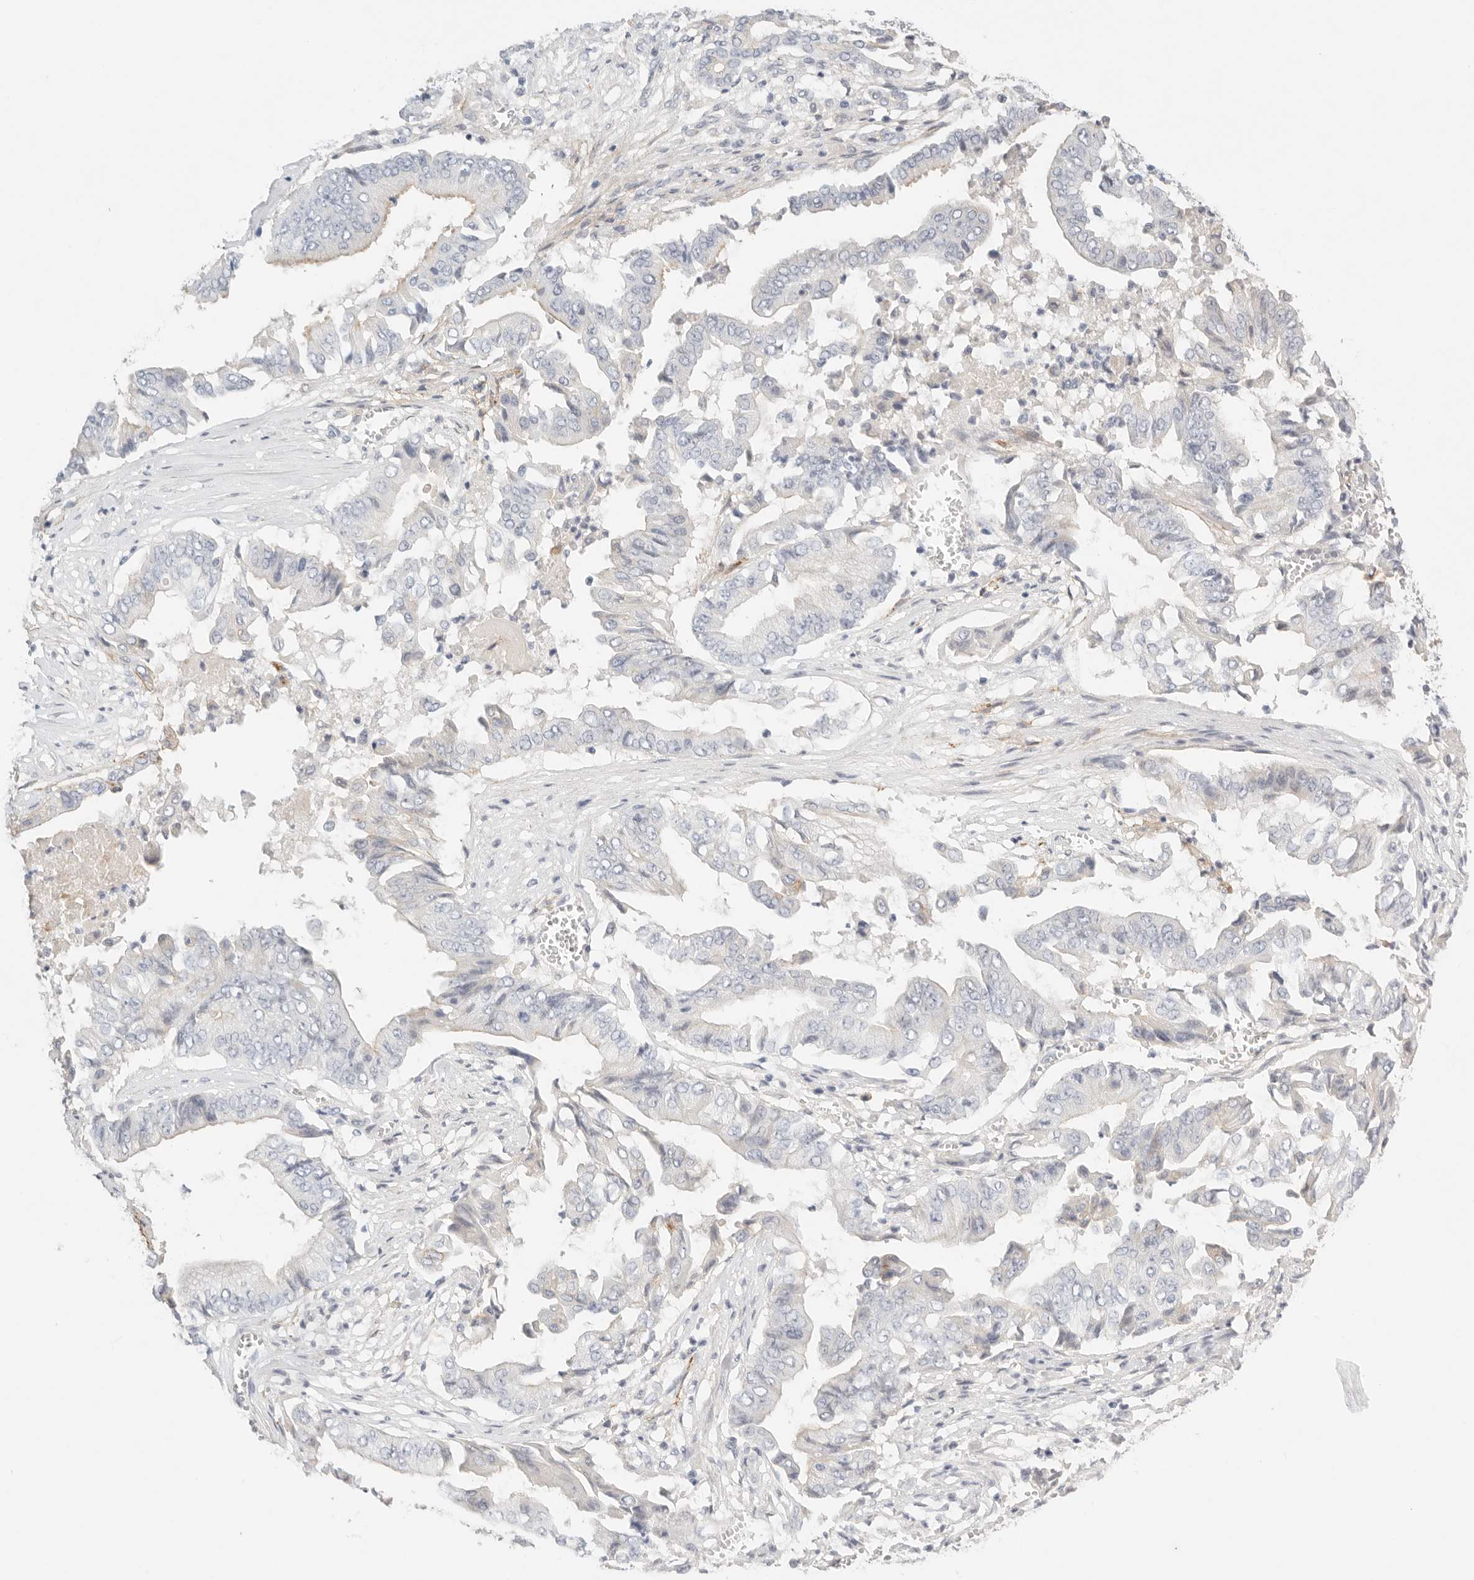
{"staining": {"intensity": "negative", "quantity": "none", "location": "none"}, "tissue": "pancreatic cancer", "cell_type": "Tumor cells", "image_type": "cancer", "snomed": [{"axis": "morphology", "description": "Adenocarcinoma, NOS"}, {"axis": "topography", "description": "Pancreas"}], "caption": "Tumor cells show no significant positivity in pancreatic cancer (adenocarcinoma).", "gene": "CEP120", "patient": {"sex": "female", "age": 77}}